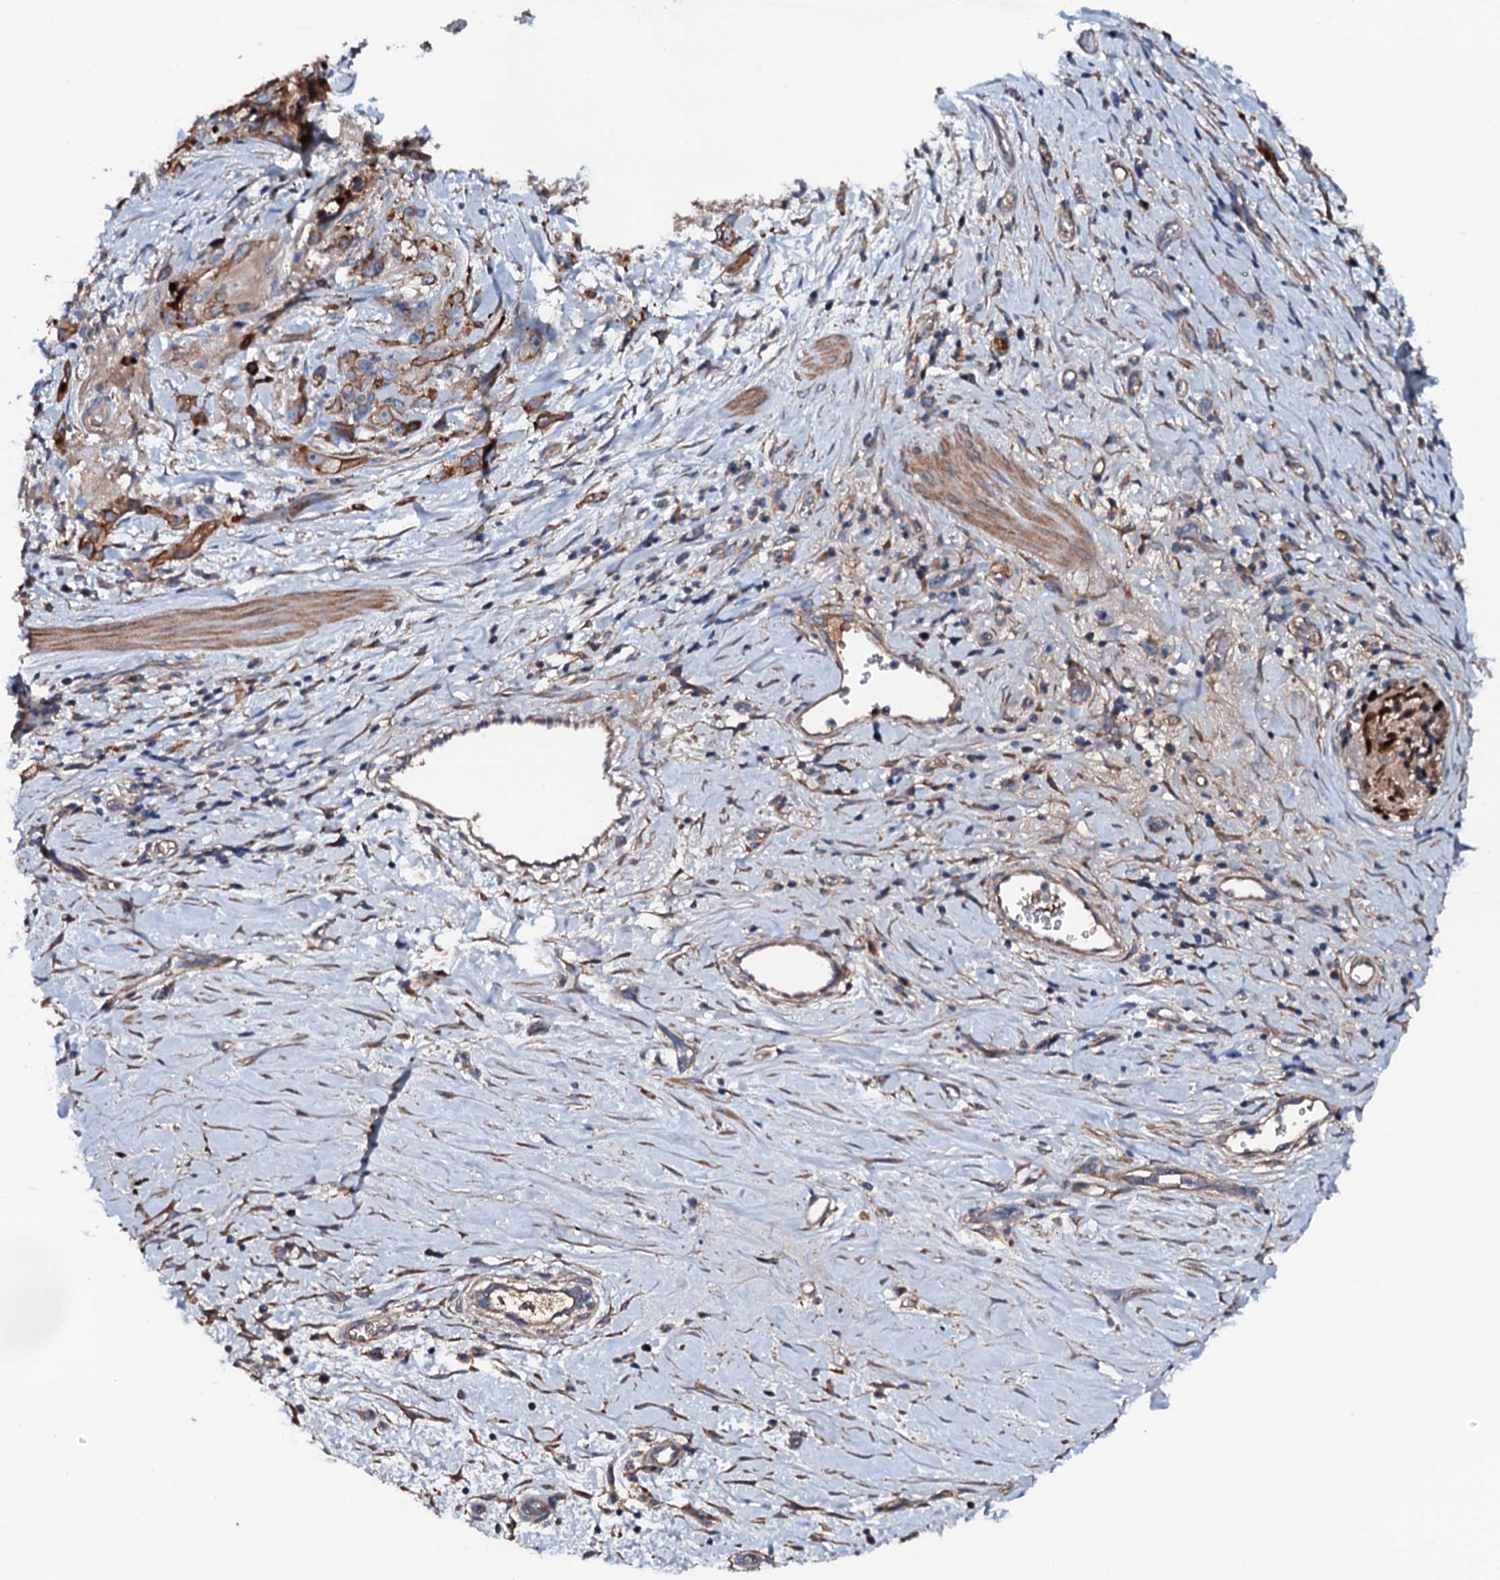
{"staining": {"intensity": "moderate", "quantity": "25%-75%", "location": "cytoplasmic/membranous"}, "tissue": "stomach cancer", "cell_type": "Tumor cells", "image_type": "cancer", "snomed": [{"axis": "morphology", "description": "Adenocarcinoma, NOS"}, {"axis": "topography", "description": "Stomach"}], "caption": "Immunohistochemistry (DAB) staining of stomach cancer exhibits moderate cytoplasmic/membranous protein staining in about 25%-75% of tumor cells. The staining was performed using DAB, with brown indicating positive protein expression. Nuclei are stained blue with hematoxylin.", "gene": "NEK1", "patient": {"sex": "male", "age": 48}}